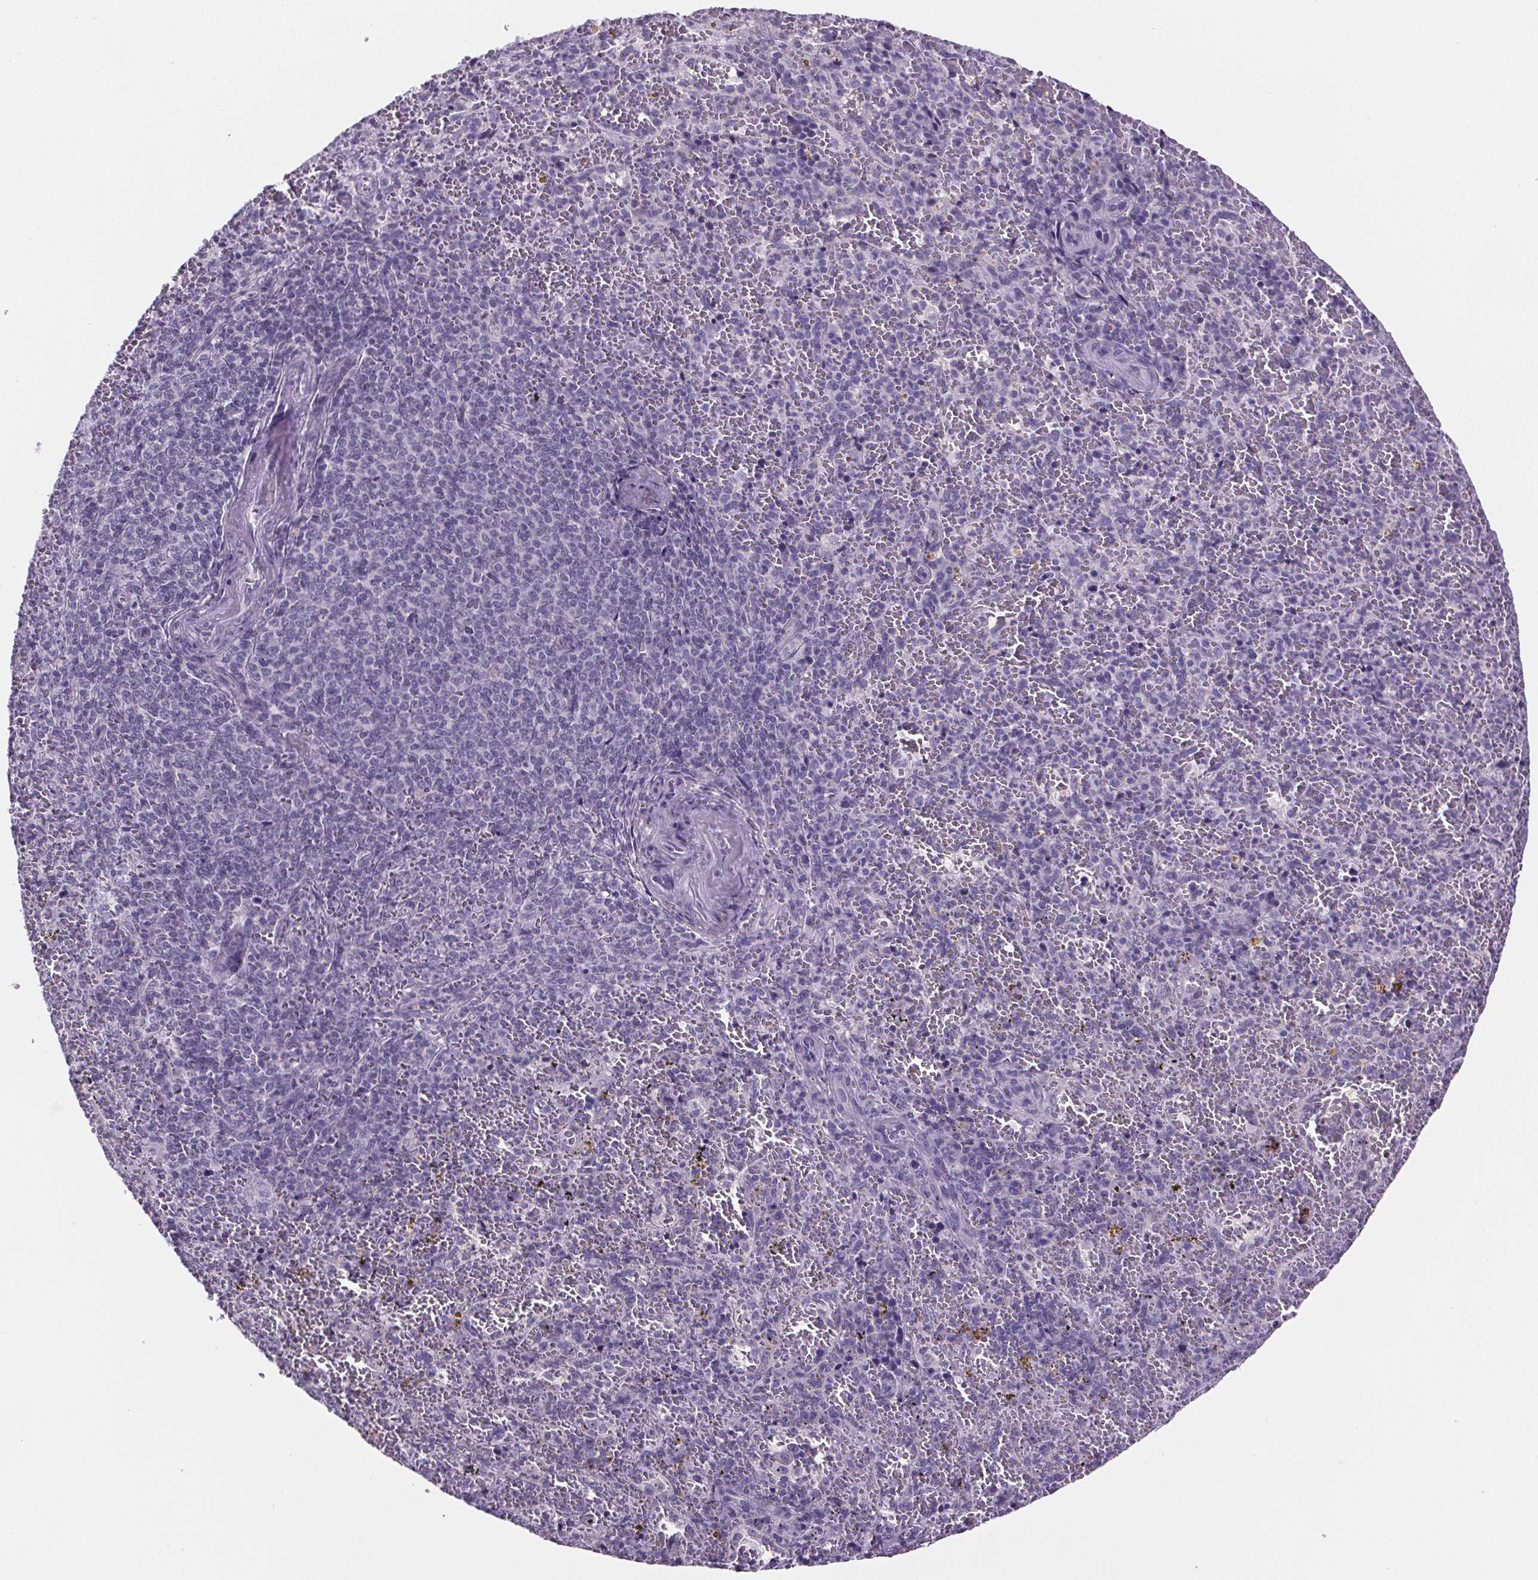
{"staining": {"intensity": "negative", "quantity": "none", "location": "none"}, "tissue": "spleen", "cell_type": "Cells in red pulp", "image_type": "normal", "snomed": [{"axis": "morphology", "description": "Normal tissue, NOS"}, {"axis": "topography", "description": "Spleen"}], "caption": "Cells in red pulp show no significant expression in benign spleen. (Brightfield microscopy of DAB (3,3'-diaminobenzidine) immunohistochemistry at high magnification).", "gene": "CUBN", "patient": {"sex": "female", "age": 50}}